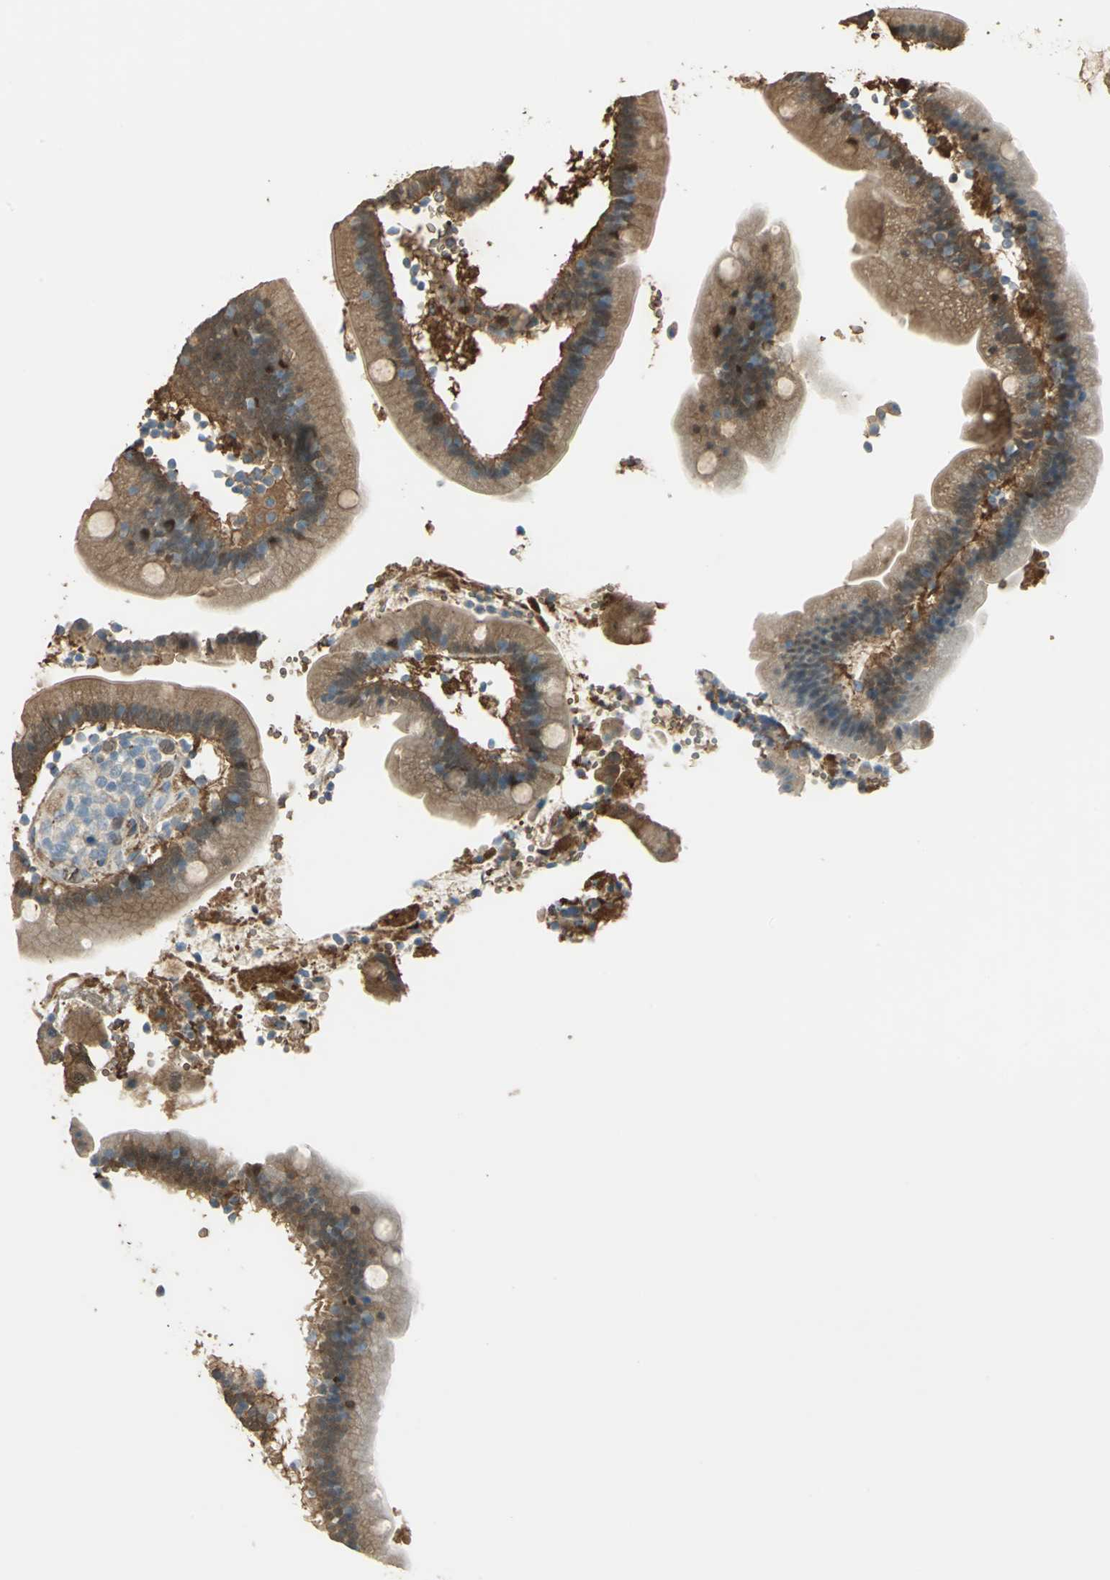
{"staining": {"intensity": "strong", "quantity": ">75%", "location": "cytoplasmic/membranous,nuclear"}, "tissue": "duodenum", "cell_type": "Glandular cells", "image_type": "normal", "snomed": [{"axis": "morphology", "description": "Normal tissue, NOS"}, {"axis": "topography", "description": "Duodenum"}], "caption": "Immunohistochemical staining of unremarkable human duodenum displays strong cytoplasmic/membranous,nuclear protein positivity in approximately >75% of glandular cells. (Stains: DAB in brown, nuclei in blue, Microscopy: brightfield microscopy at high magnification).", "gene": "DDAH1", "patient": {"sex": "male", "age": 66}}